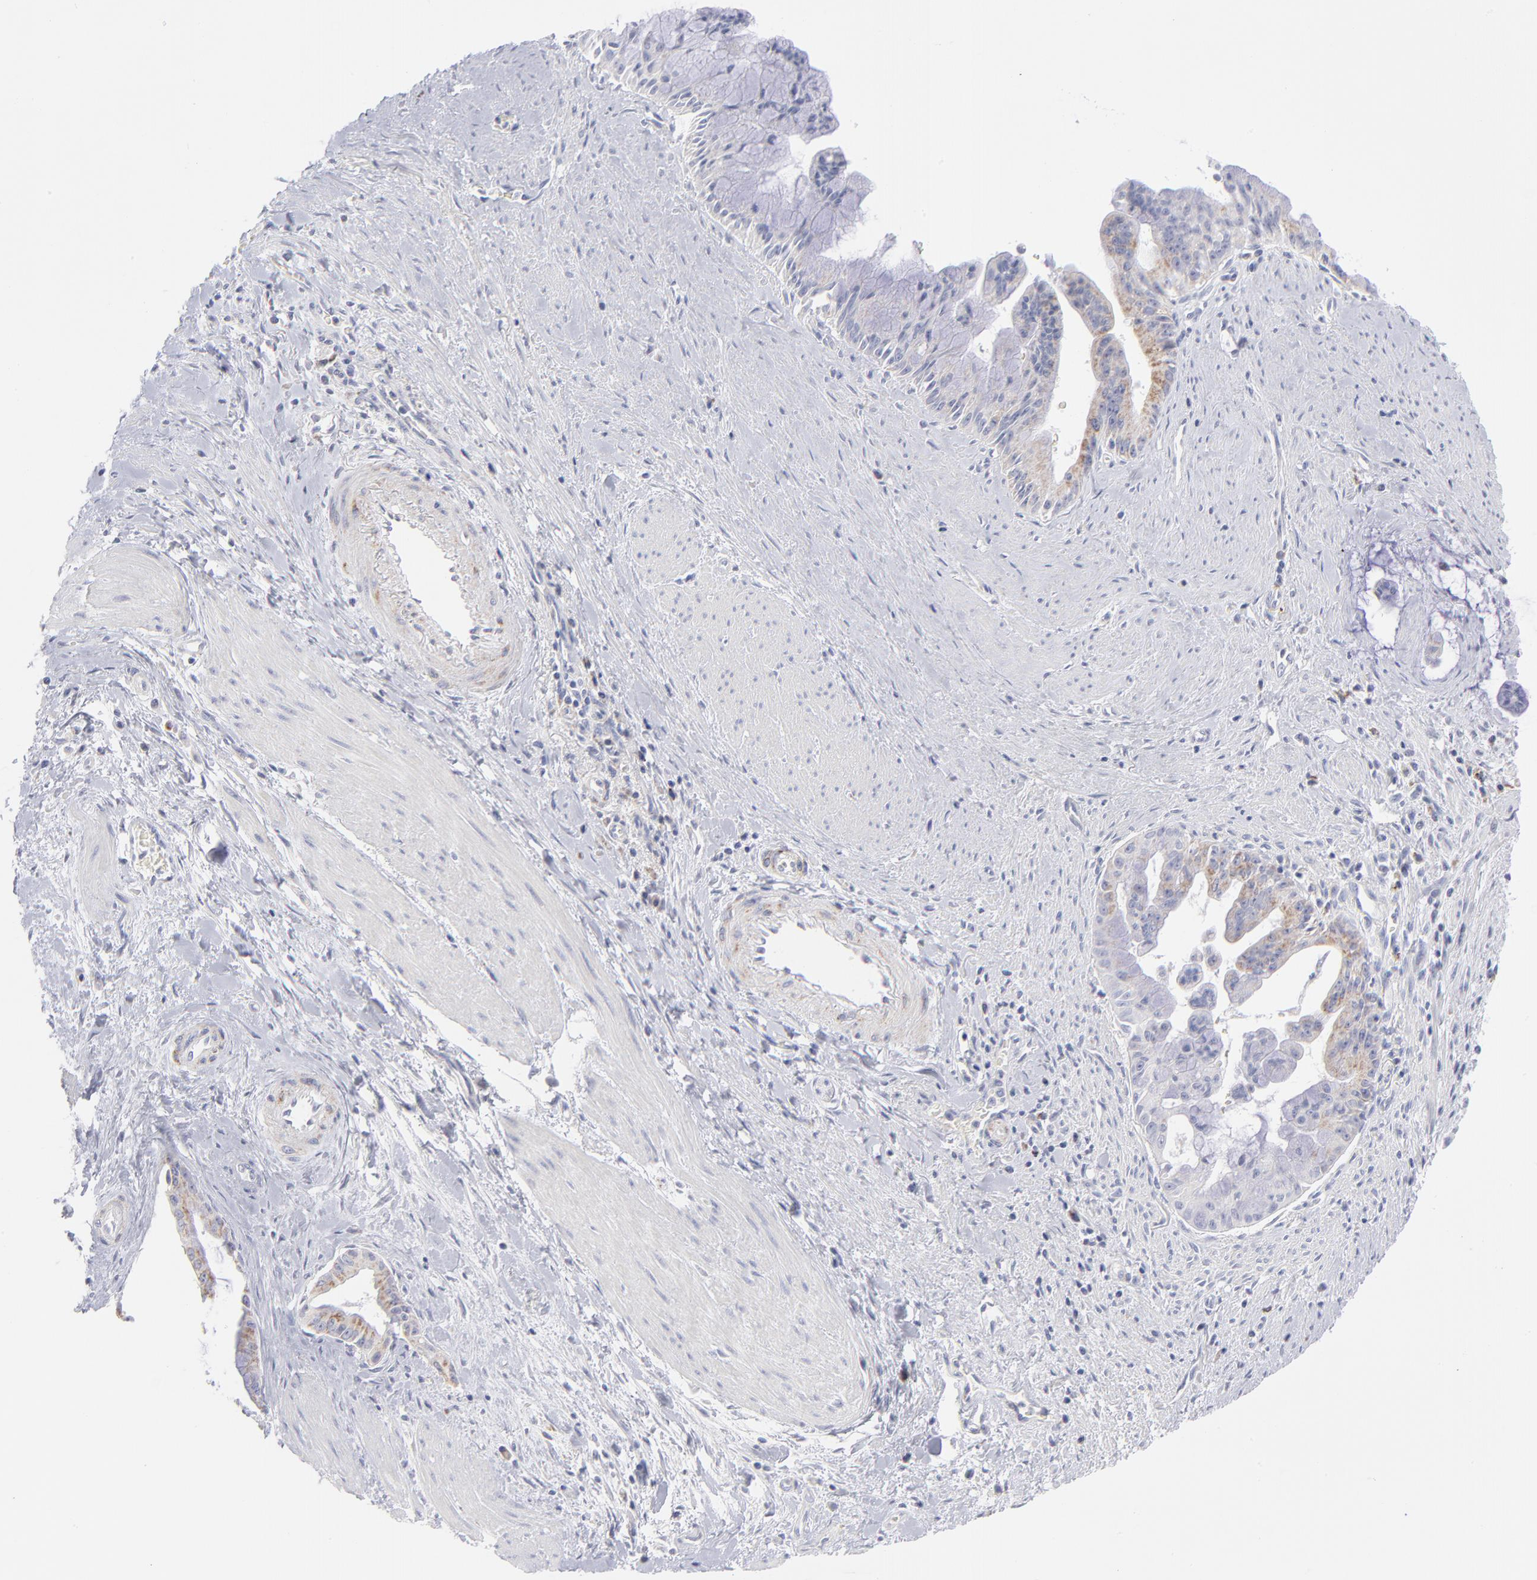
{"staining": {"intensity": "weak", "quantity": "<25%", "location": "cytoplasmic/membranous"}, "tissue": "pancreatic cancer", "cell_type": "Tumor cells", "image_type": "cancer", "snomed": [{"axis": "morphology", "description": "Adenocarcinoma, NOS"}, {"axis": "topography", "description": "Pancreas"}], "caption": "Protein analysis of pancreatic adenocarcinoma shows no significant staining in tumor cells. (Immunohistochemistry (ihc), brightfield microscopy, high magnification).", "gene": "MTHFD2", "patient": {"sex": "male", "age": 59}}